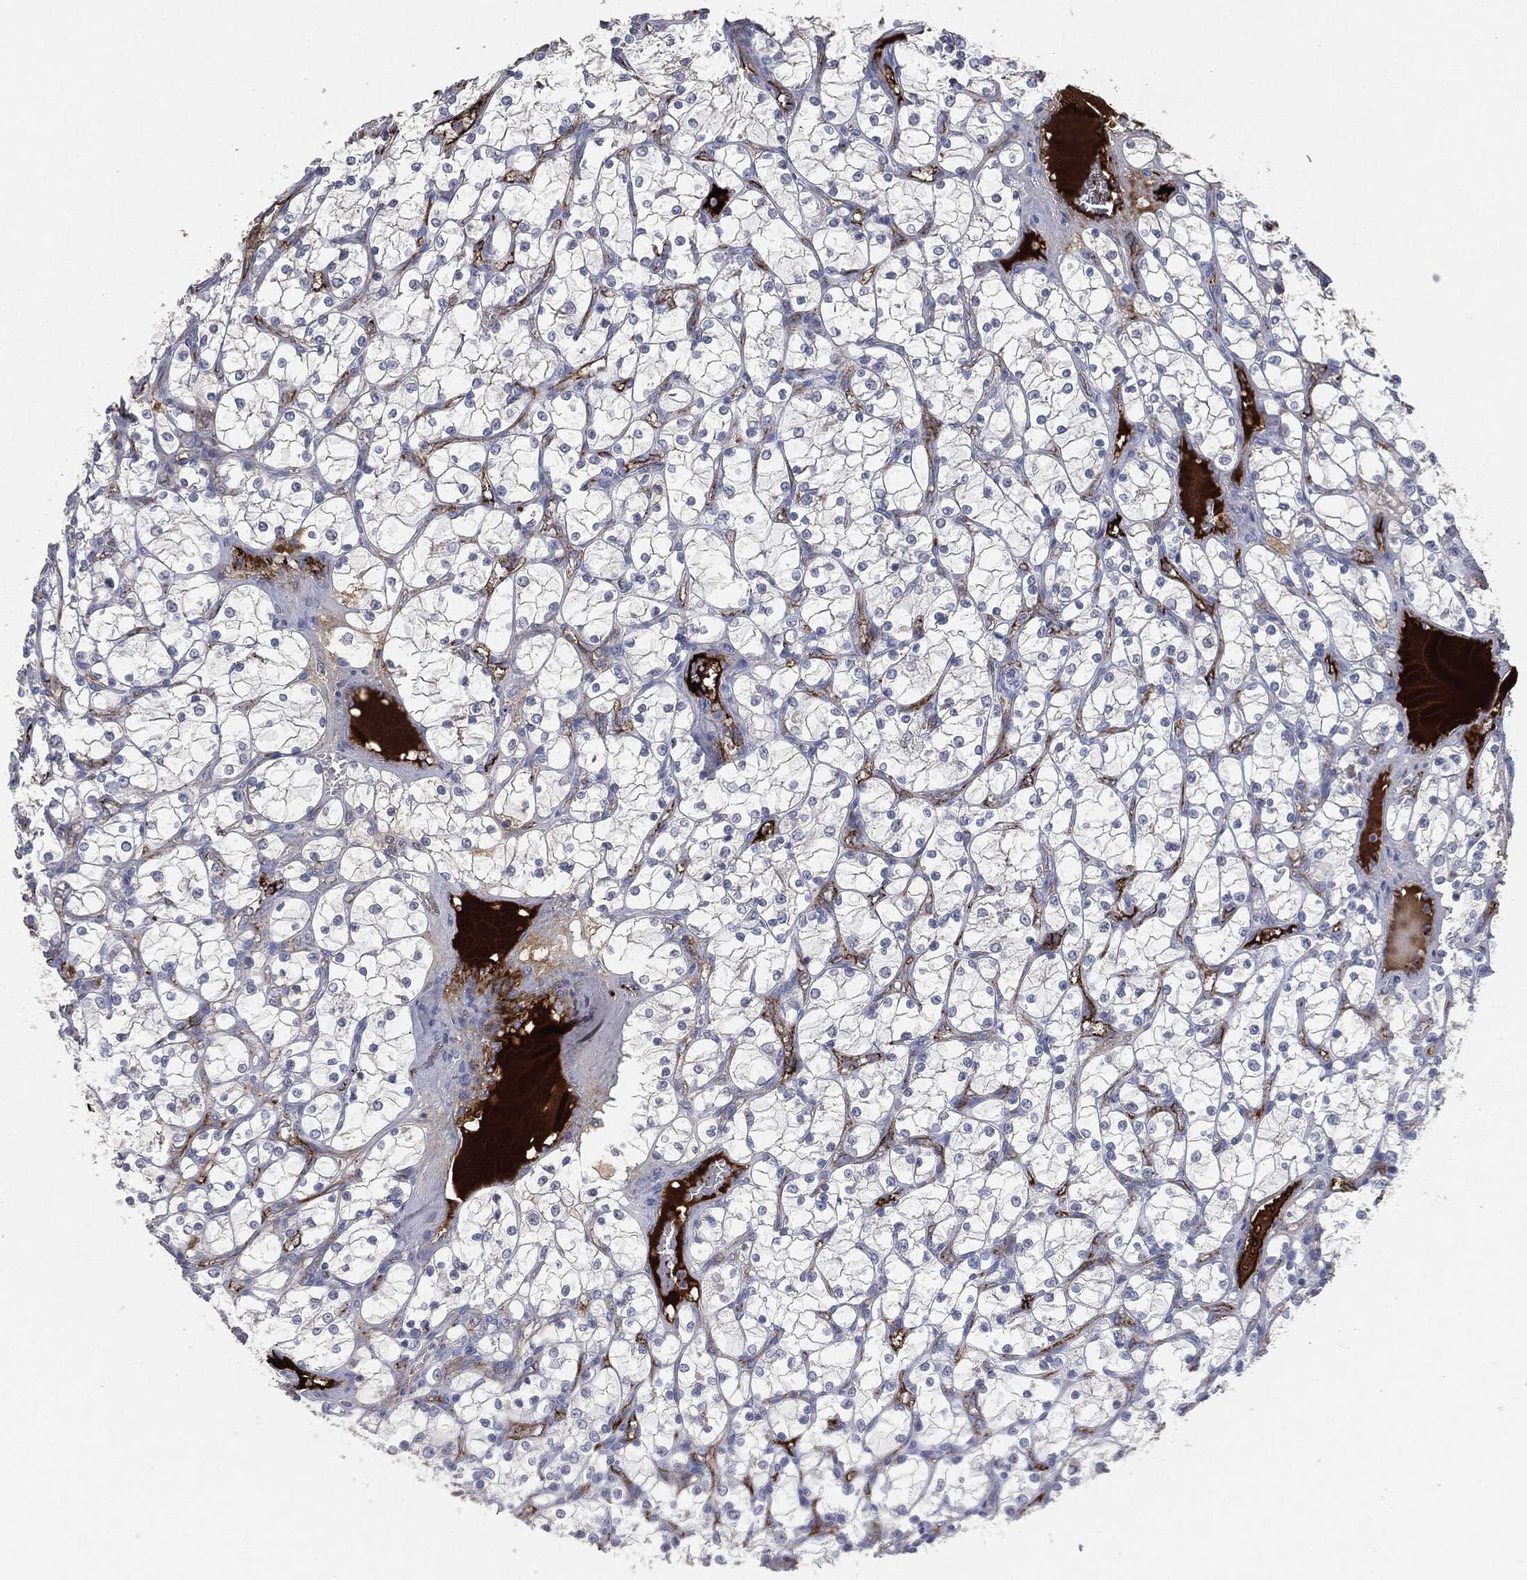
{"staining": {"intensity": "moderate", "quantity": "<25%", "location": "cytoplasmic/membranous"}, "tissue": "renal cancer", "cell_type": "Tumor cells", "image_type": "cancer", "snomed": [{"axis": "morphology", "description": "Adenocarcinoma, NOS"}, {"axis": "topography", "description": "Kidney"}], "caption": "Protein expression analysis of renal adenocarcinoma demonstrates moderate cytoplasmic/membranous staining in approximately <25% of tumor cells. Using DAB (3,3'-diaminobenzidine) (brown) and hematoxylin (blue) stains, captured at high magnification using brightfield microscopy.", "gene": "APOB", "patient": {"sex": "female", "age": 69}}